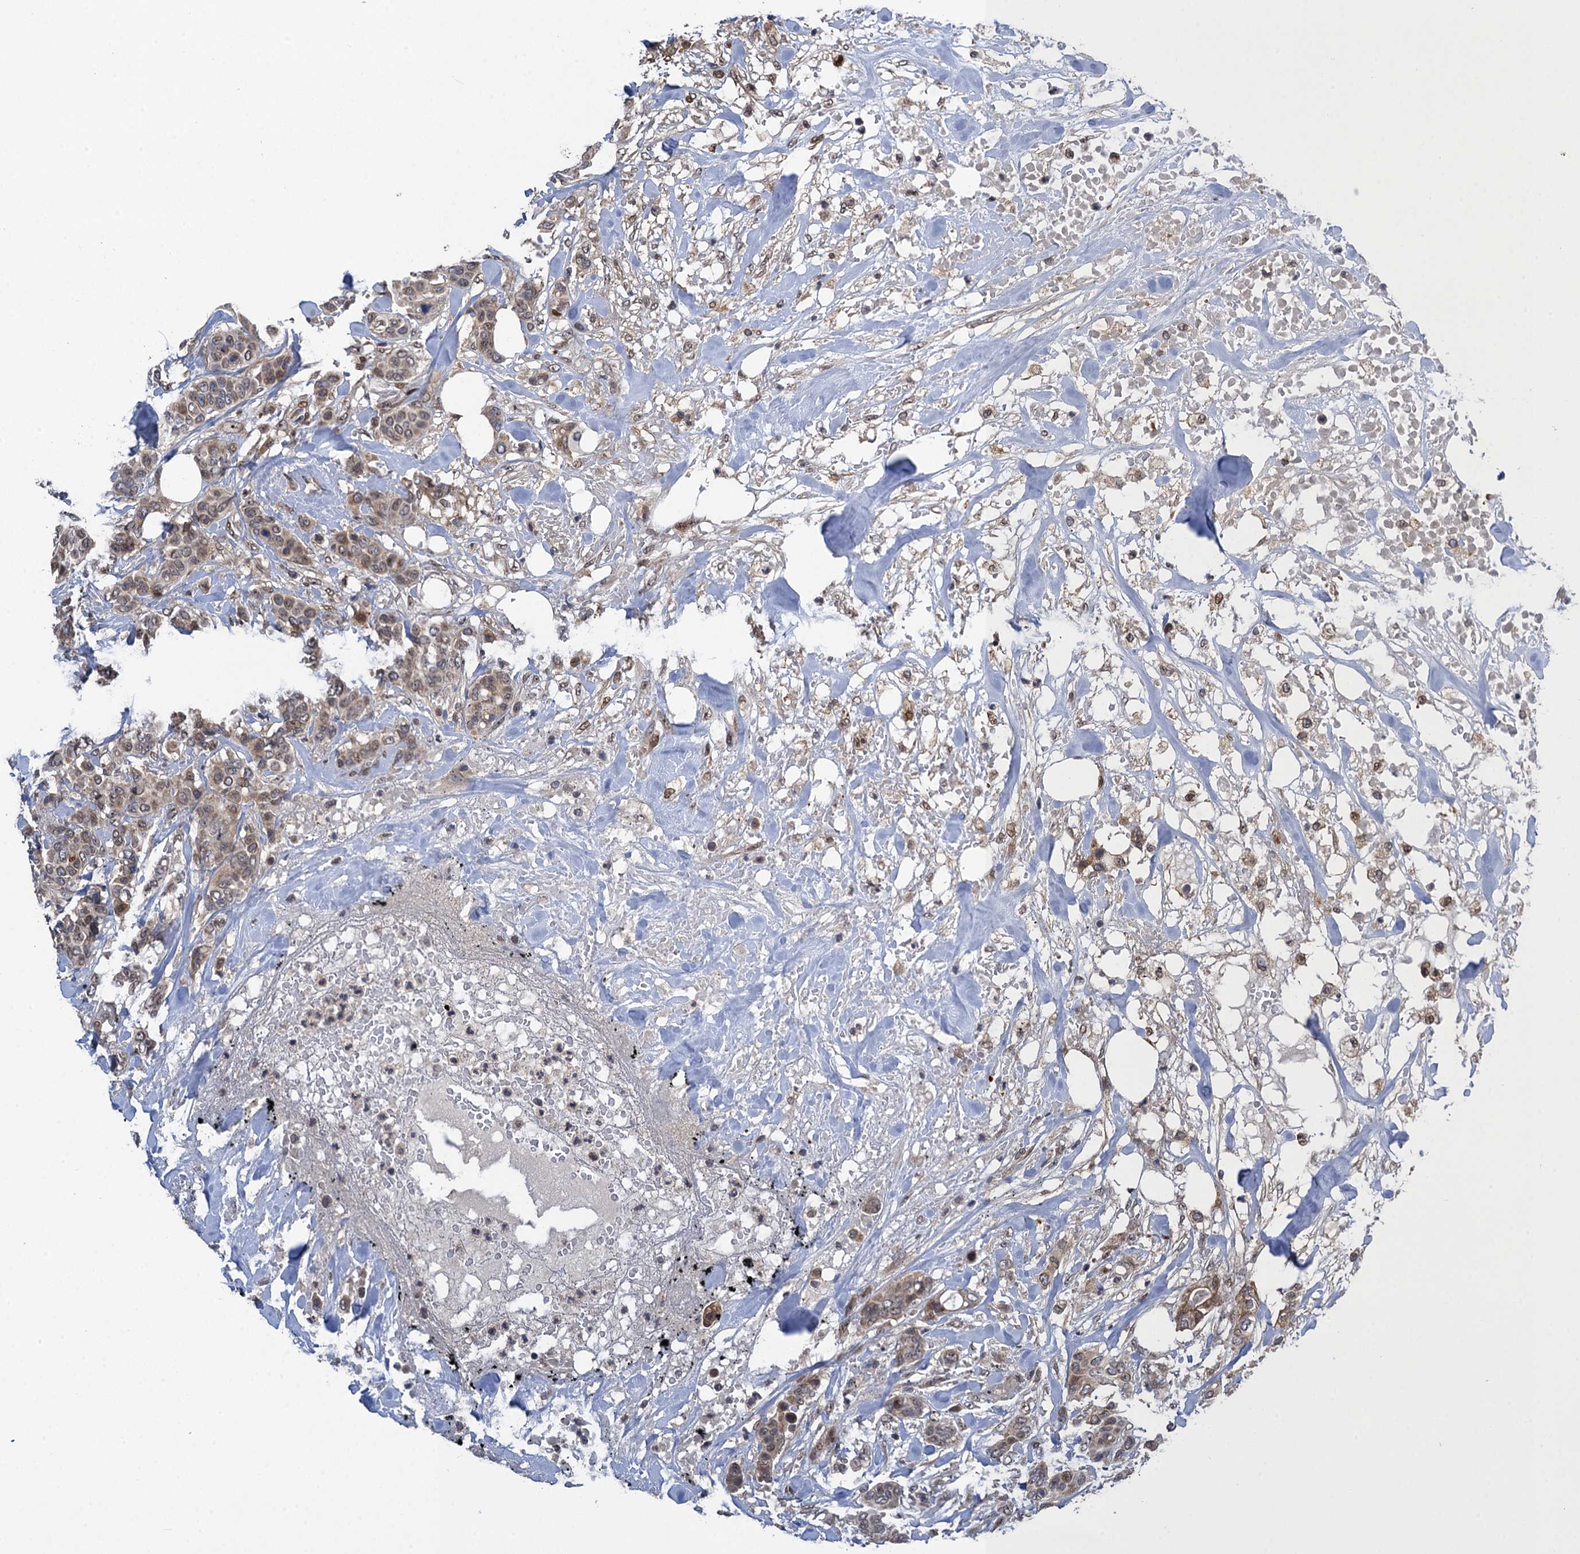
{"staining": {"intensity": "weak", "quantity": ">75%", "location": "cytoplasmic/membranous,nuclear"}, "tissue": "breast cancer", "cell_type": "Tumor cells", "image_type": "cancer", "snomed": [{"axis": "morphology", "description": "Lobular carcinoma"}, {"axis": "topography", "description": "Breast"}], "caption": "Tumor cells show low levels of weak cytoplasmic/membranous and nuclear positivity in approximately >75% of cells in breast cancer (lobular carcinoma).", "gene": "ZAR1L", "patient": {"sex": "female", "age": 51}}